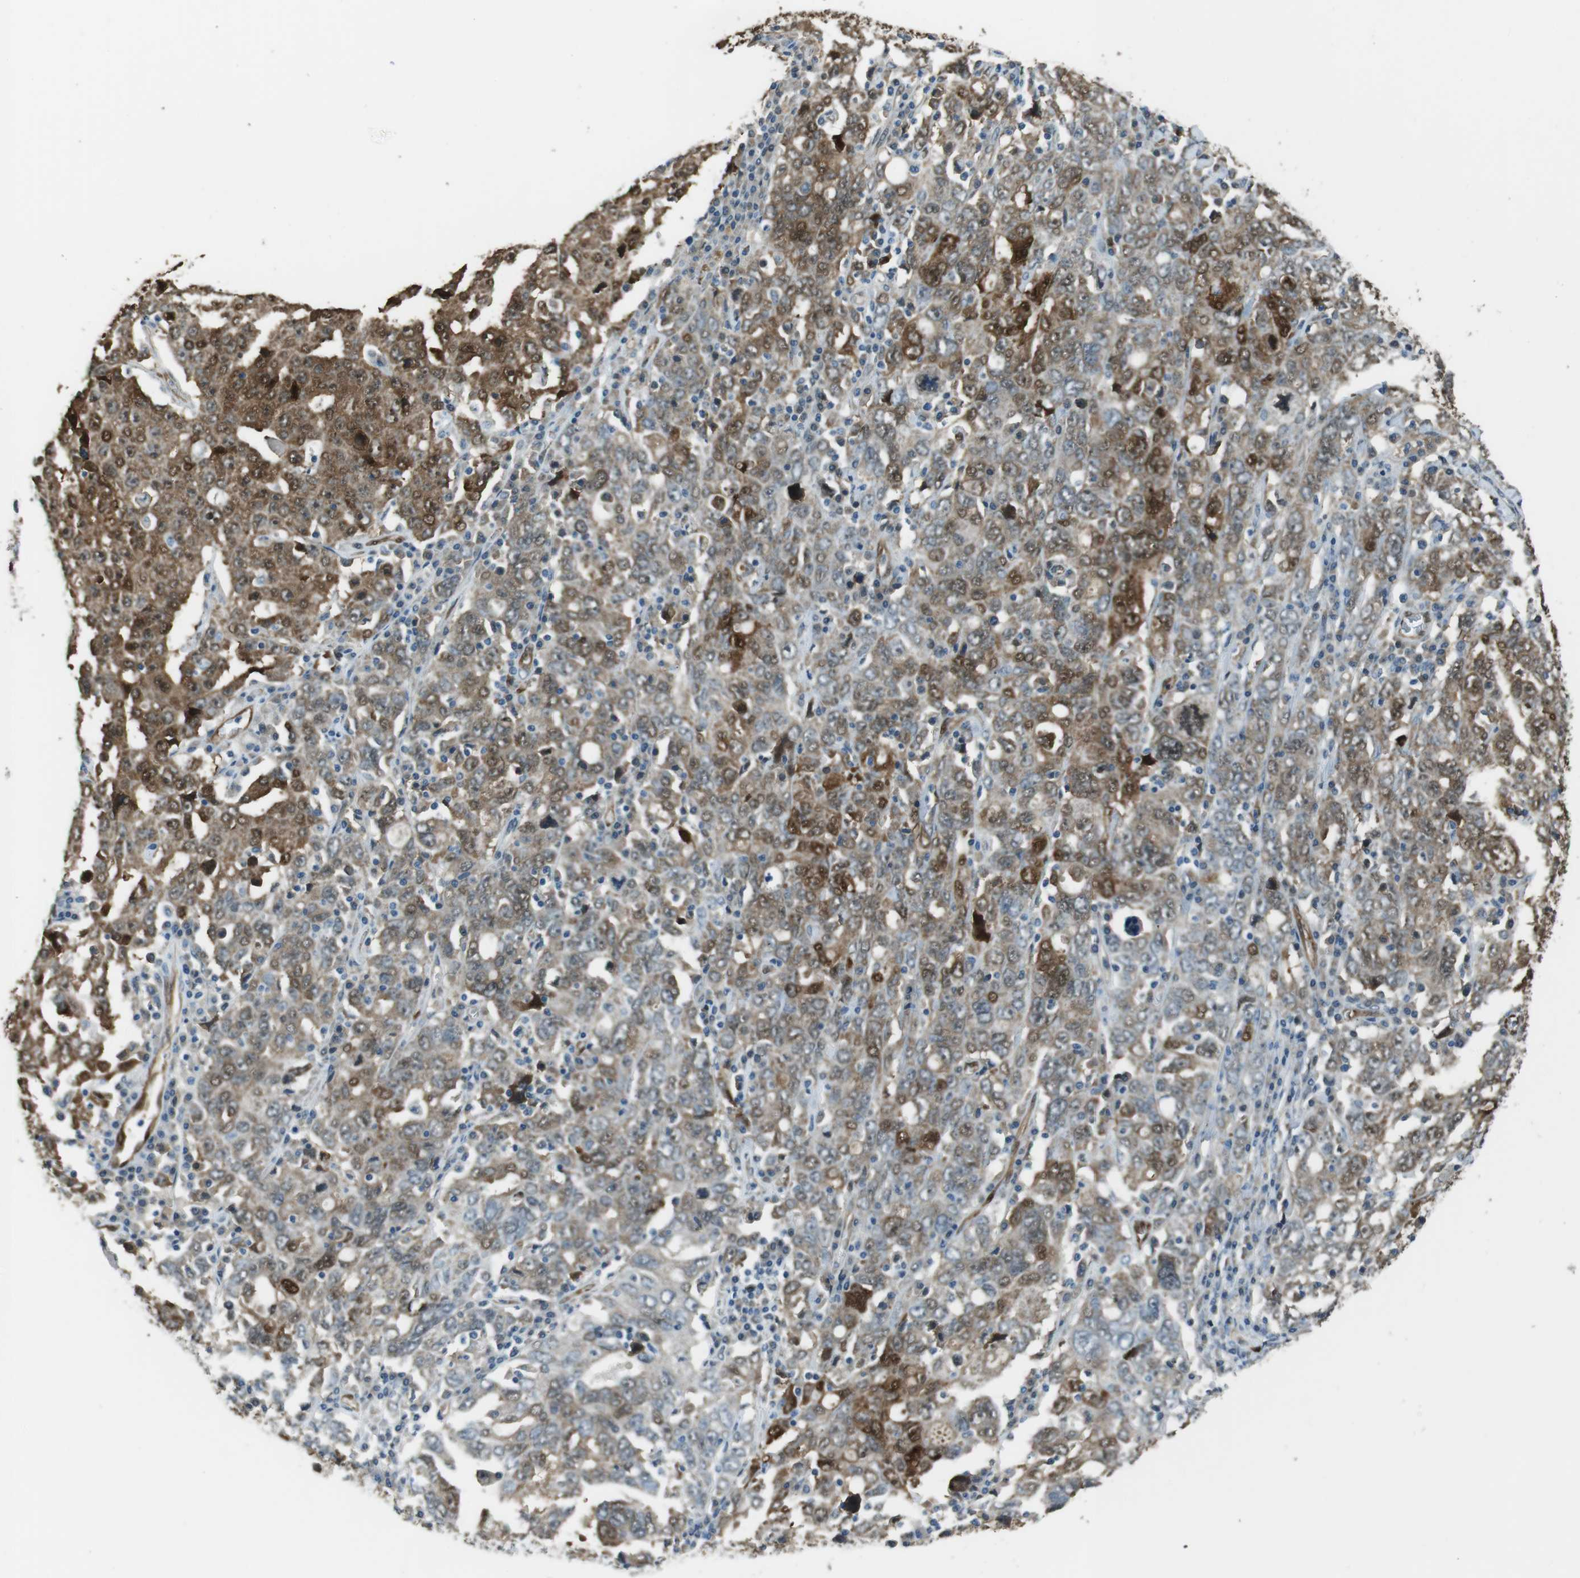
{"staining": {"intensity": "moderate", "quantity": "25%-75%", "location": "cytoplasmic/membranous,nuclear"}, "tissue": "ovarian cancer", "cell_type": "Tumor cells", "image_type": "cancer", "snomed": [{"axis": "morphology", "description": "Carcinoma, endometroid"}, {"axis": "topography", "description": "Ovary"}], "caption": "This histopathology image exhibits immunohistochemistry staining of endometroid carcinoma (ovarian), with medium moderate cytoplasmic/membranous and nuclear staining in approximately 25%-75% of tumor cells.", "gene": "MFAP3", "patient": {"sex": "female", "age": 62}}